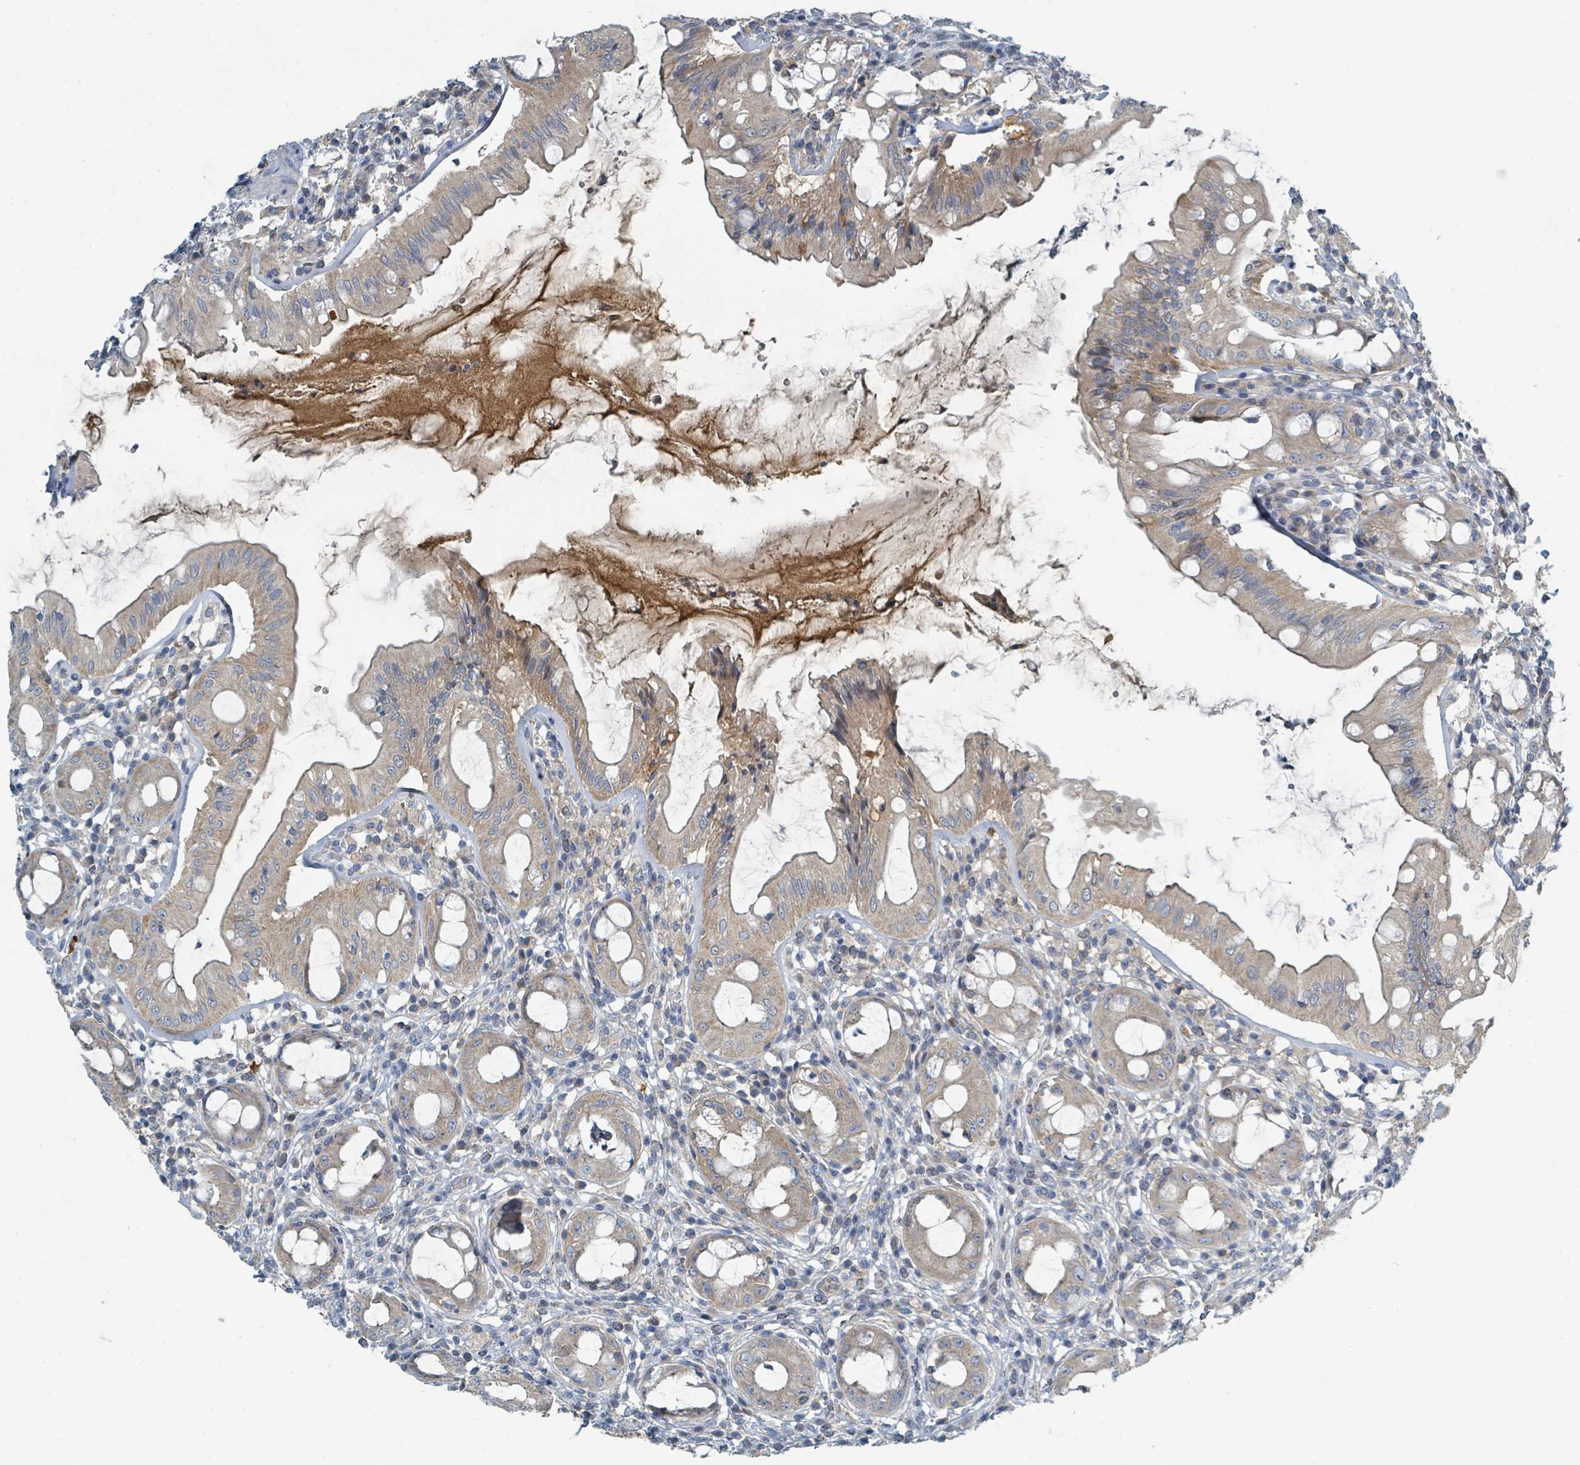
{"staining": {"intensity": "strong", "quantity": "<25%", "location": "cytoplasmic/membranous"}, "tissue": "rectum", "cell_type": "Glandular cells", "image_type": "normal", "snomed": [{"axis": "morphology", "description": "Normal tissue, NOS"}, {"axis": "topography", "description": "Rectum"}], "caption": "IHC photomicrograph of unremarkable human rectum stained for a protein (brown), which reveals medium levels of strong cytoplasmic/membranous expression in about <25% of glandular cells.", "gene": "SLC25A23", "patient": {"sex": "female", "age": 57}}